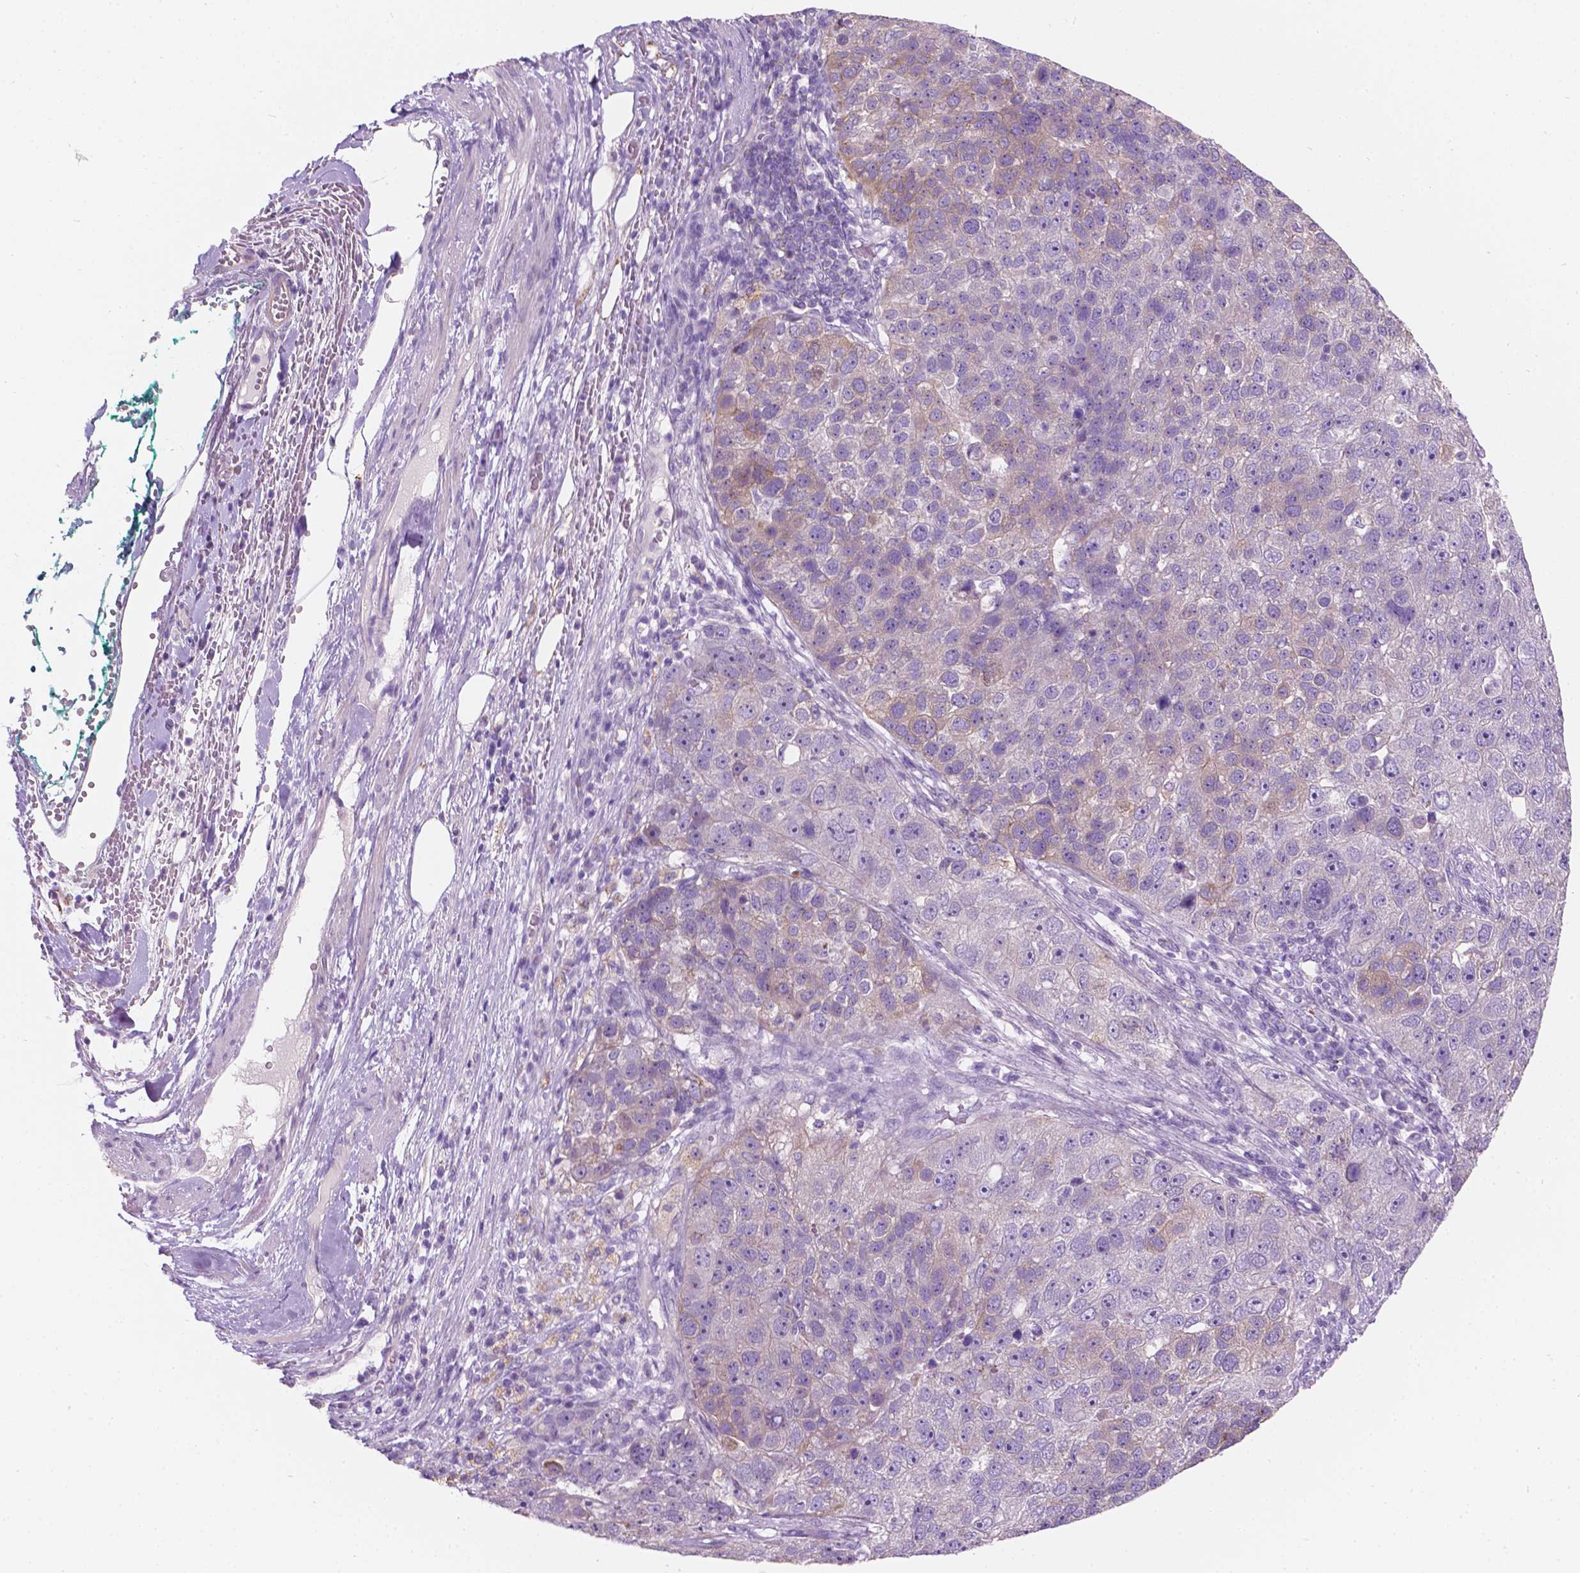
{"staining": {"intensity": "weak", "quantity": "<25%", "location": "cytoplasmic/membranous"}, "tissue": "pancreatic cancer", "cell_type": "Tumor cells", "image_type": "cancer", "snomed": [{"axis": "morphology", "description": "Adenocarcinoma, NOS"}, {"axis": "topography", "description": "Pancreas"}], "caption": "Image shows no protein expression in tumor cells of pancreatic adenocarcinoma tissue. (DAB (3,3'-diaminobenzidine) IHC visualized using brightfield microscopy, high magnification).", "gene": "NOS1AP", "patient": {"sex": "female", "age": 61}}